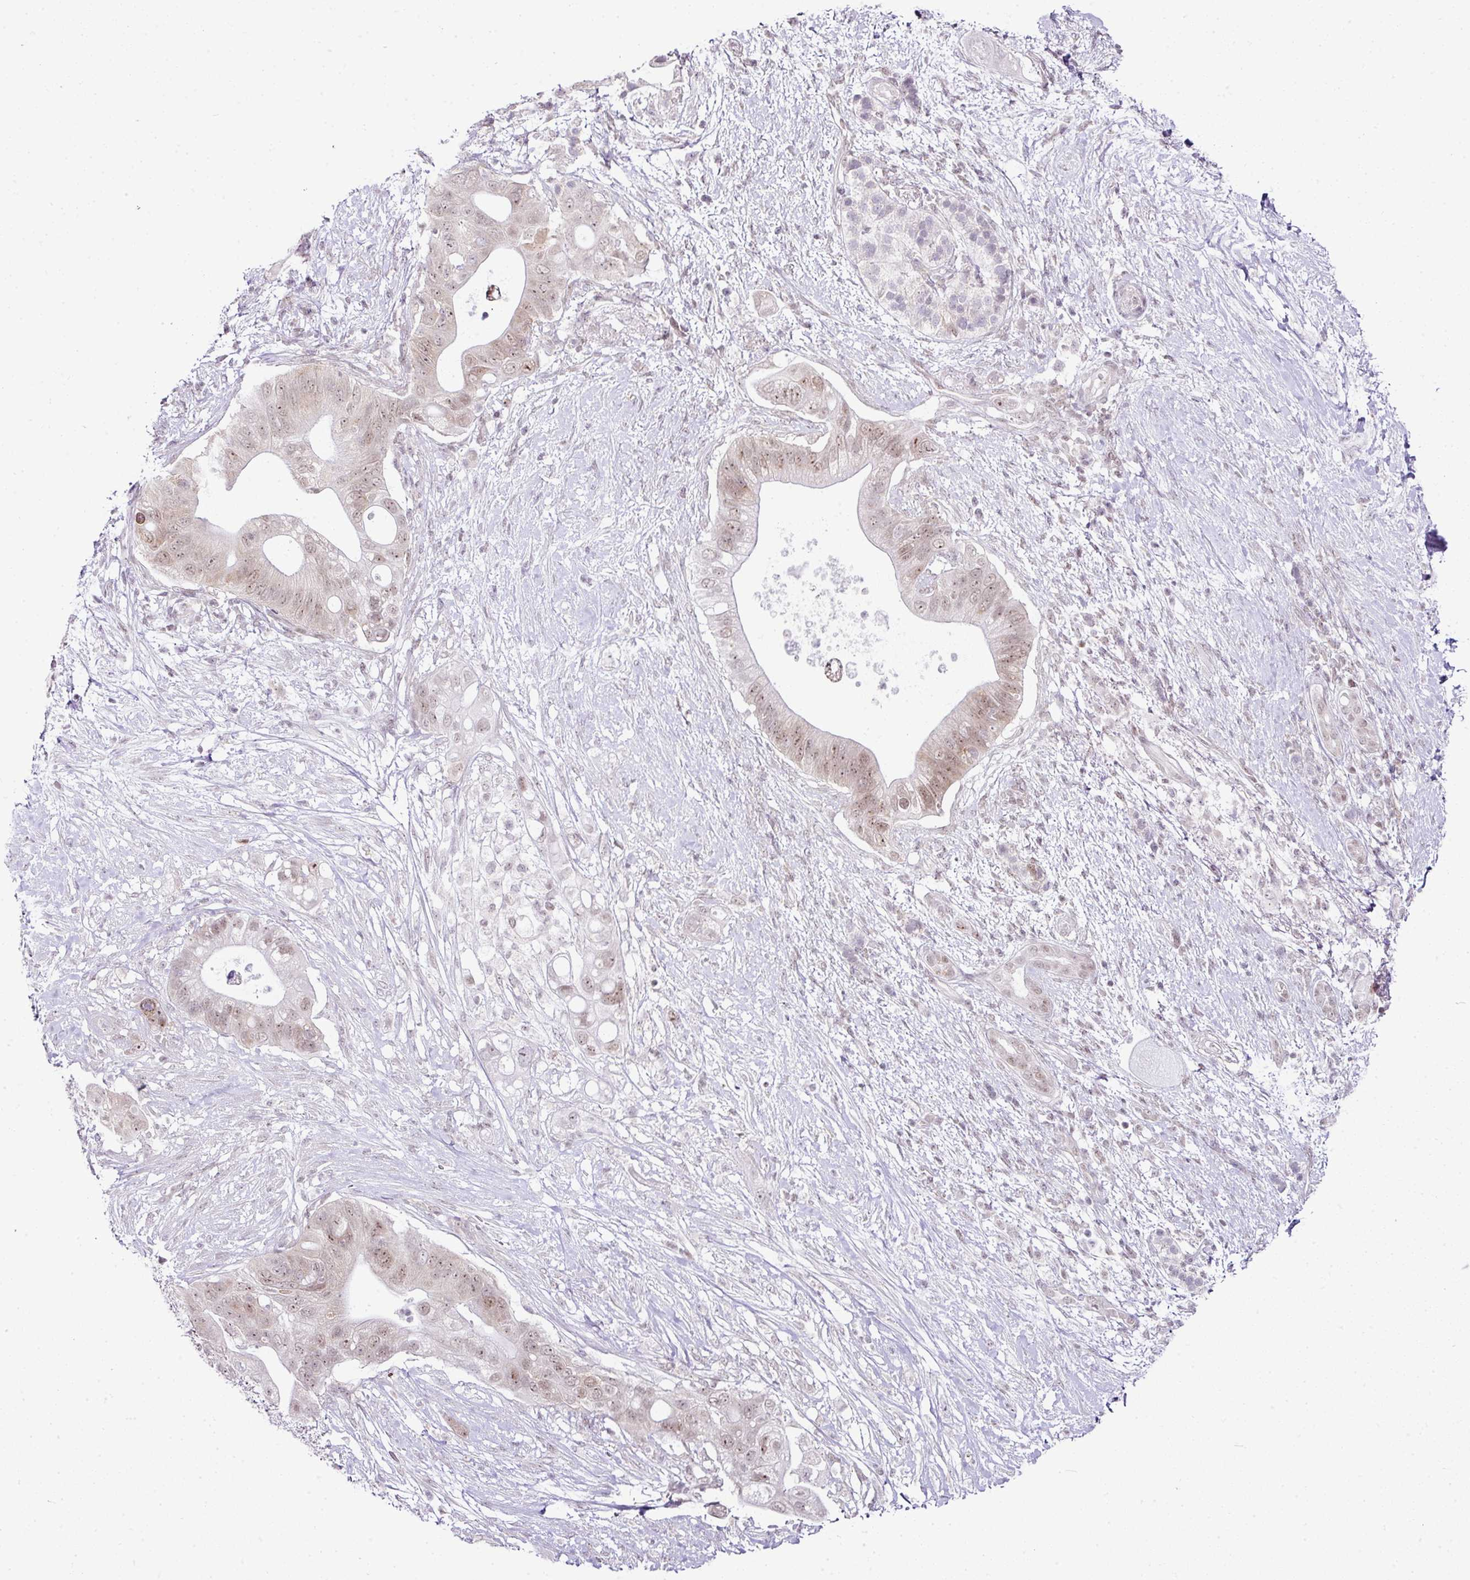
{"staining": {"intensity": "weak", "quantity": ">75%", "location": "nuclear"}, "tissue": "pancreatic cancer", "cell_type": "Tumor cells", "image_type": "cancer", "snomed": [{"axis": "morphology", "description": "Adenocarcinoma, NOS"}, {"axis": "topography", "description": "Pancreas"}], "caption": "Human pancreatic cancer stained with a protein marker exhibits weak staining in tumor cells.", "gene": "FAM32A", "patient": {"sex": "female", "age": 72}}